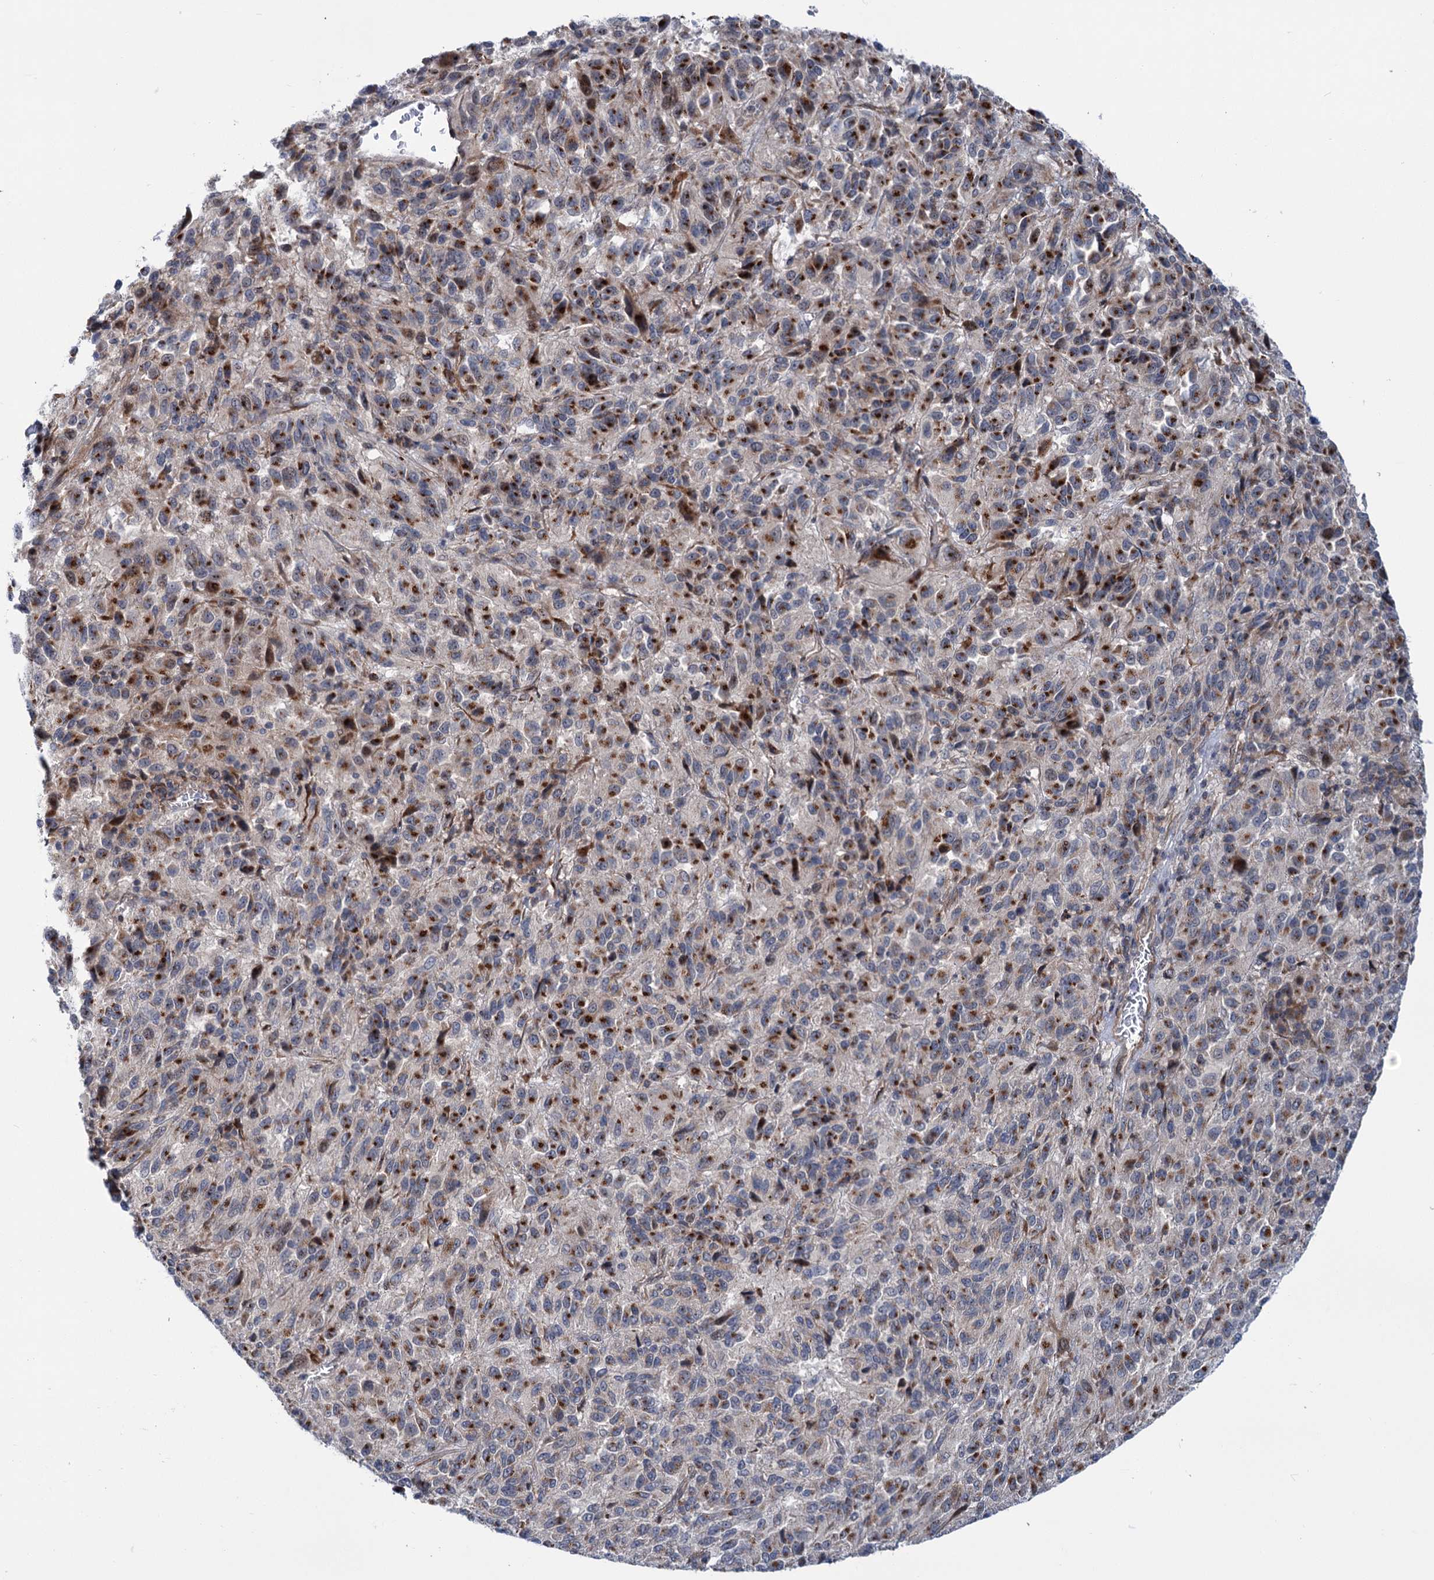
{"staining": {"intensity": "strong", "quantity": ">75%", "location": "cytoplasmic/membranous"}, "tissue": "melanoma", "cell_type": "Tumor cells", "image_type": "cancer", "snomed": [{"axis": "morphology", "description": "Malignant melanoma, Metastatic site"}, {"axis": "topography", "description": "Lung"}], "caption": "Protein analysis of melanoma tissue reveals strong cytoplasmic/membranous positivity in about >75% of tumor cells. The protein is shown in brown color, while the nuclei are stained blue.", "gene": "ELP4", "patient": {"sex": "male", "age": 64}}